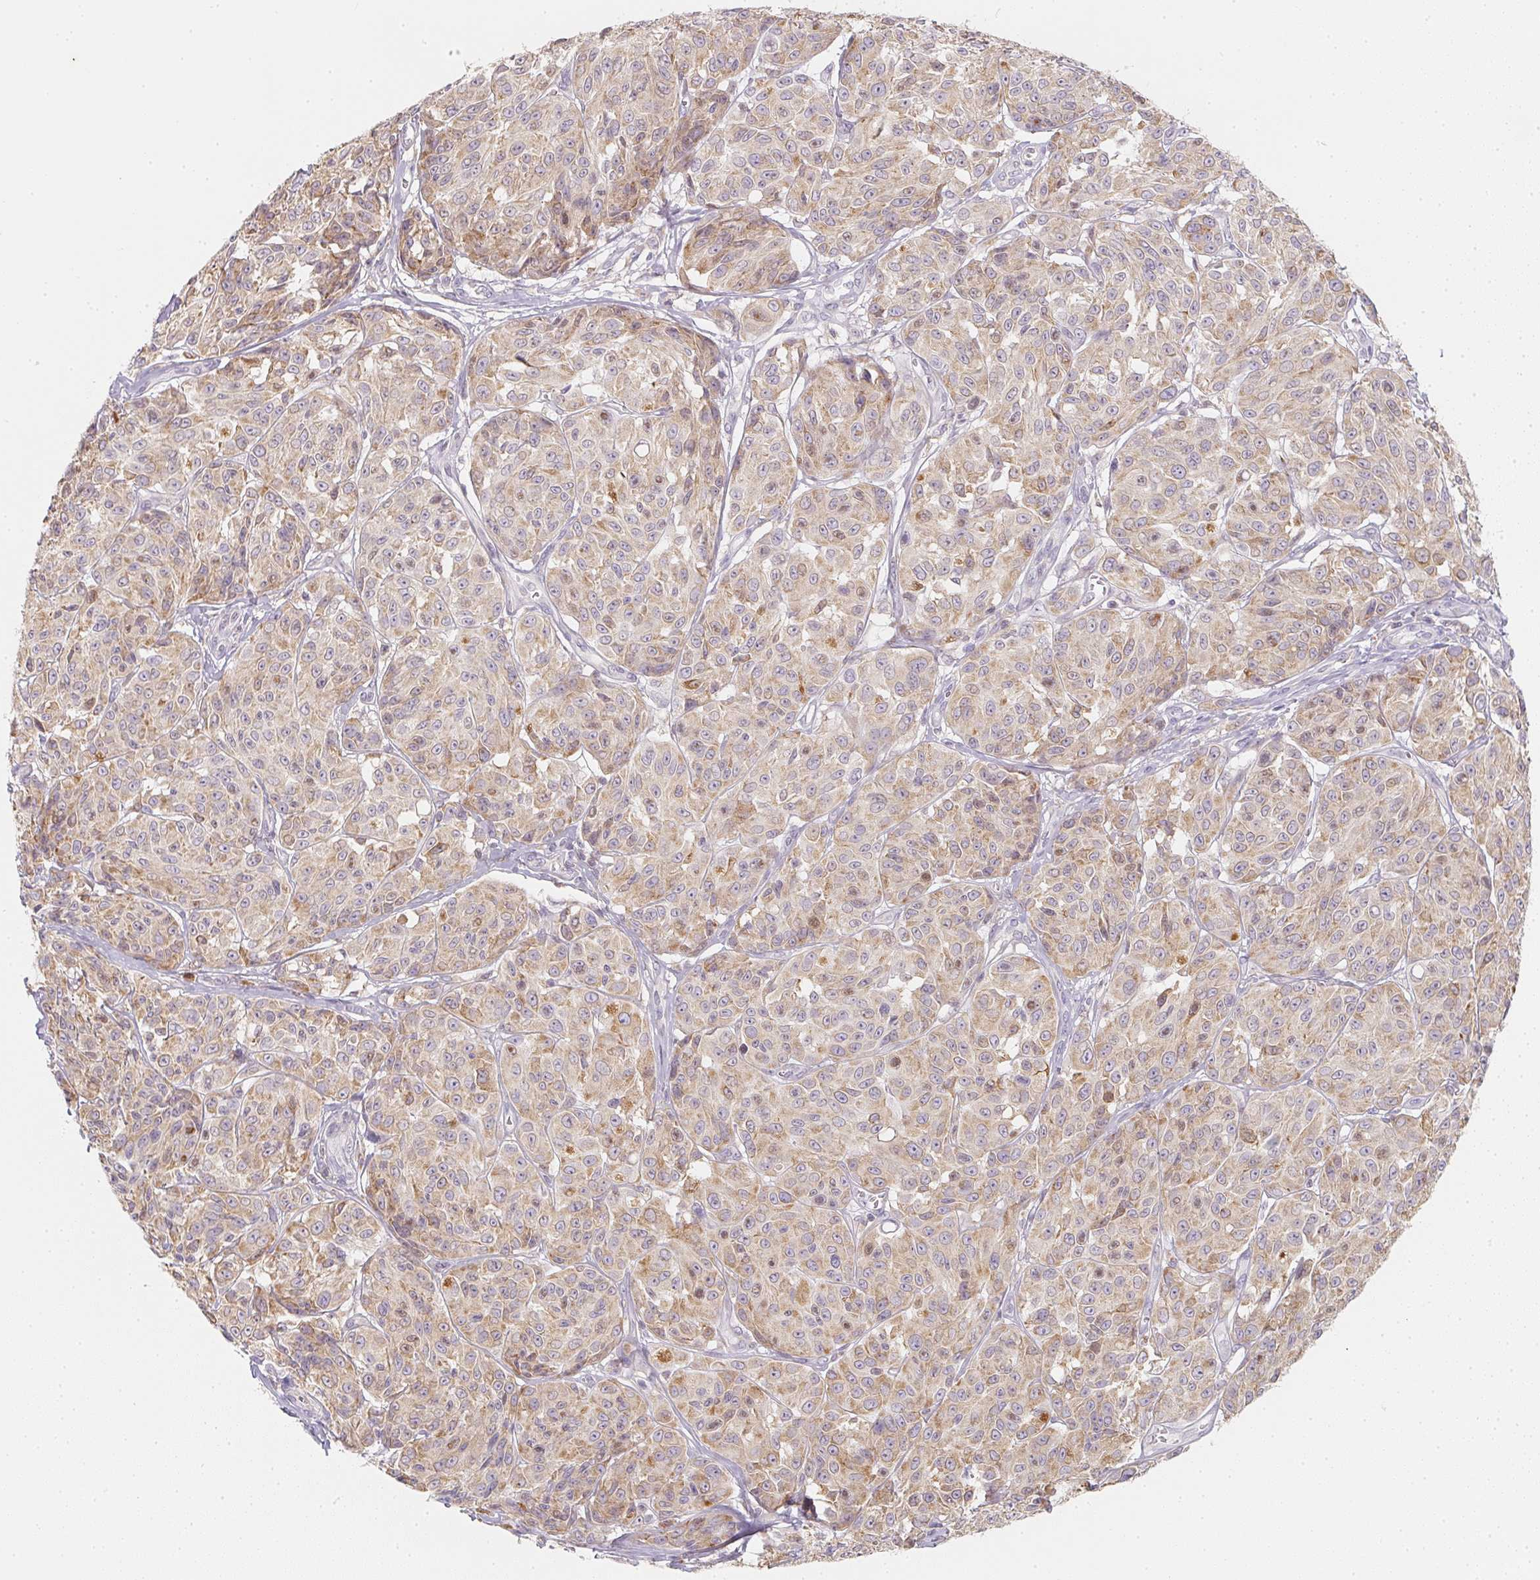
{"staining": {"intensity": "weak", "quantity": ">75%", "location": "cytoplasmic/membranous"}, "tissue": "melanoma", "cell_type": "Tumor cells", "image_type": "cancer", "snomed": [{"axis": "morphology", "description": "Malignant melanoma, NOS"}, {"axis": "topography", "description": "Skin"}], "caption": "Human melanoma stained for a protein (brown) demonstrates weak cytoplasmic/membranous positive positivity in about >75% of tumor cells.", "gene": "SOAT1", "patient": {"sex": "male", "age": 91}}